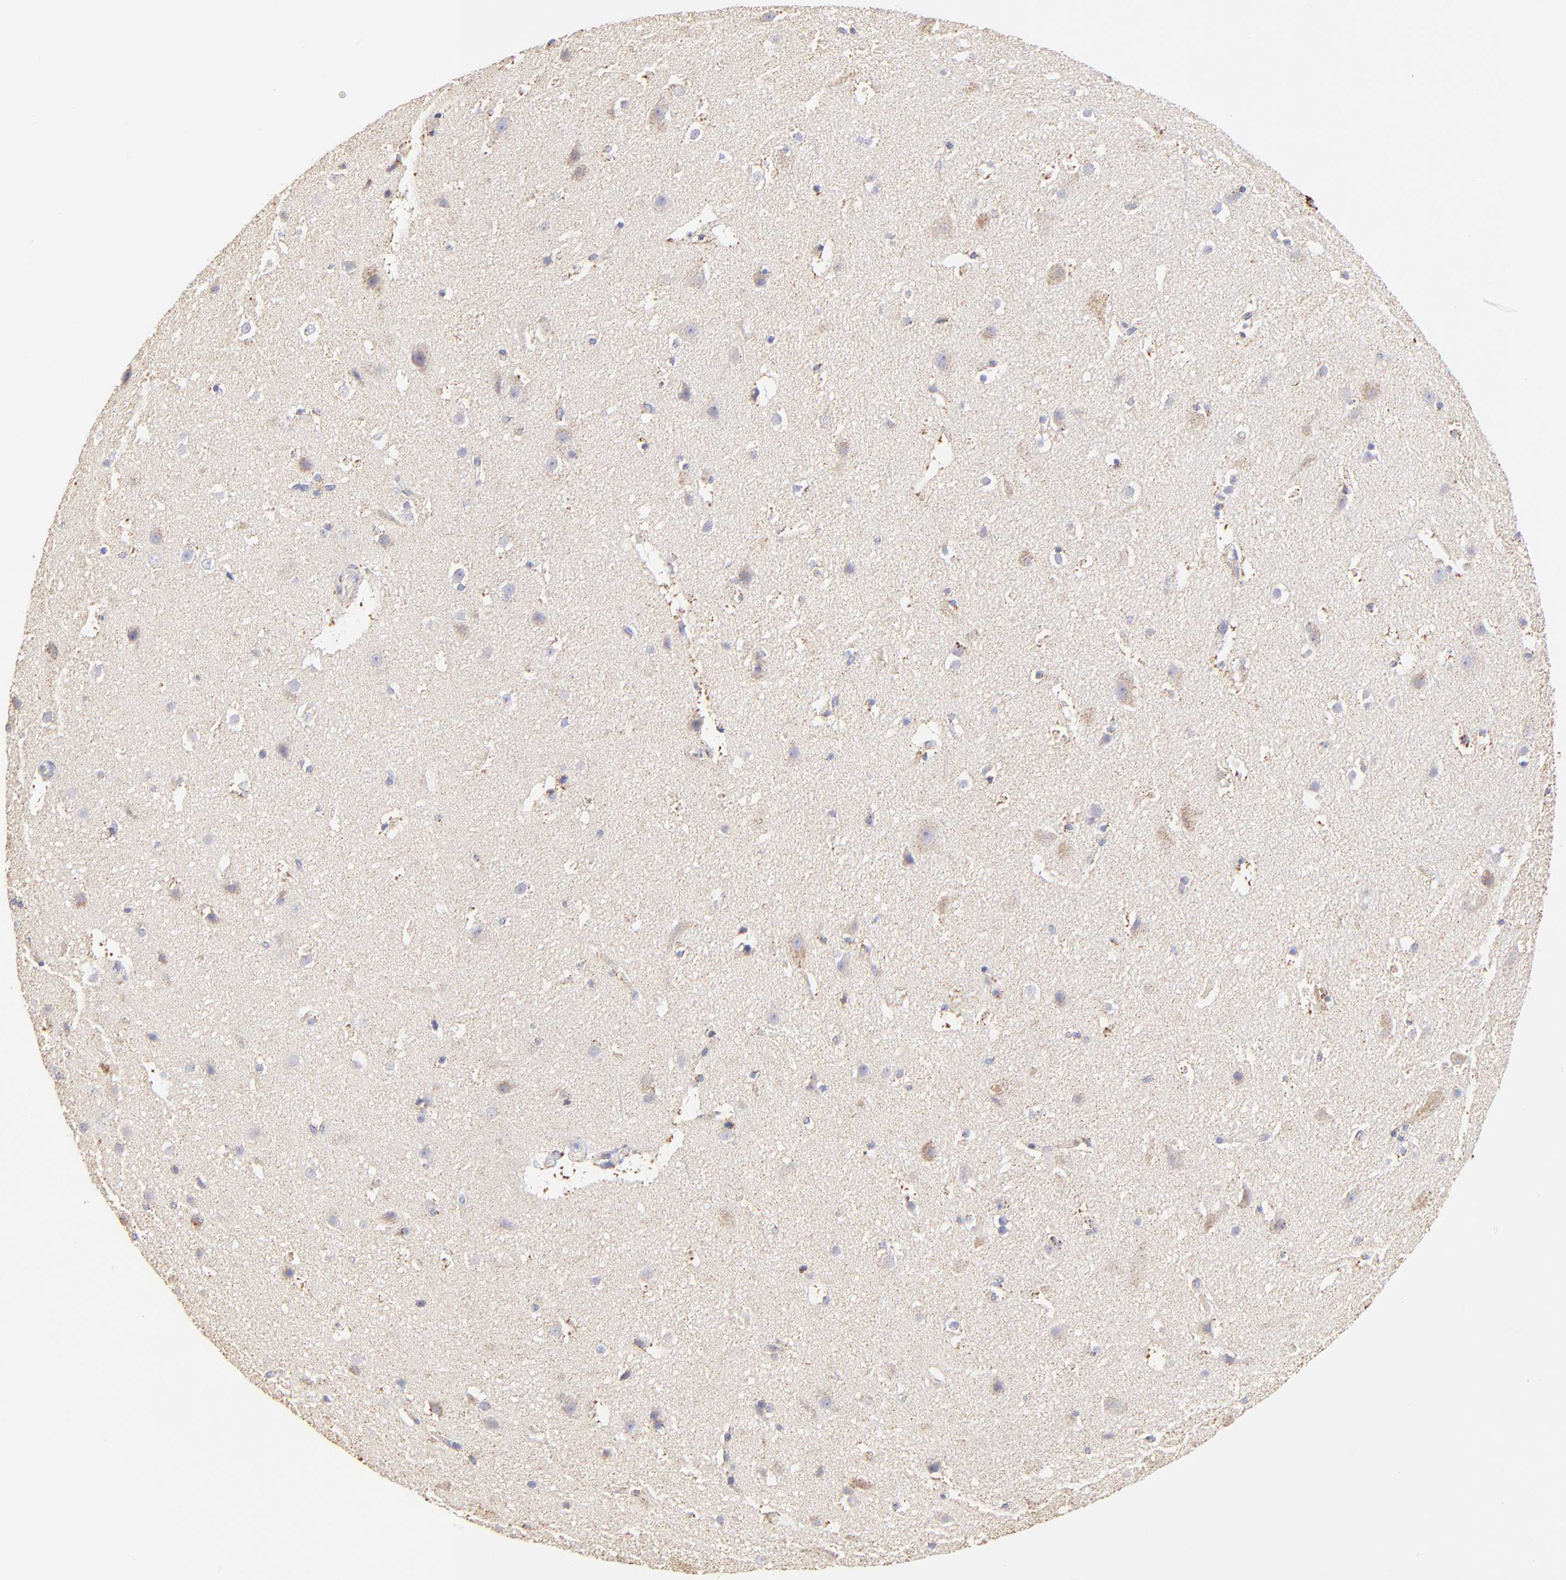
{"staining": {"intensity": "moderate", "quantity": "25%-75%", "location": "cytoplasmic/membranous"}, "tissue": "cerebral cortex", "cell_type": "Endothelial cells", "image_type": "normal", "snomed": [{"axis": "morphology", "description": "Normal tissue, NOS"}, {"axis": "topography", "description": "Cerebral cortex"}], "caption": "The micrograph reveals a brown stain indicating the presence of a protein in the cytoplasmic/membranous of endothelial cells in cerebral cortex.", "gene": "ECH1", "patient": {"sex": "male", "age": 45}}